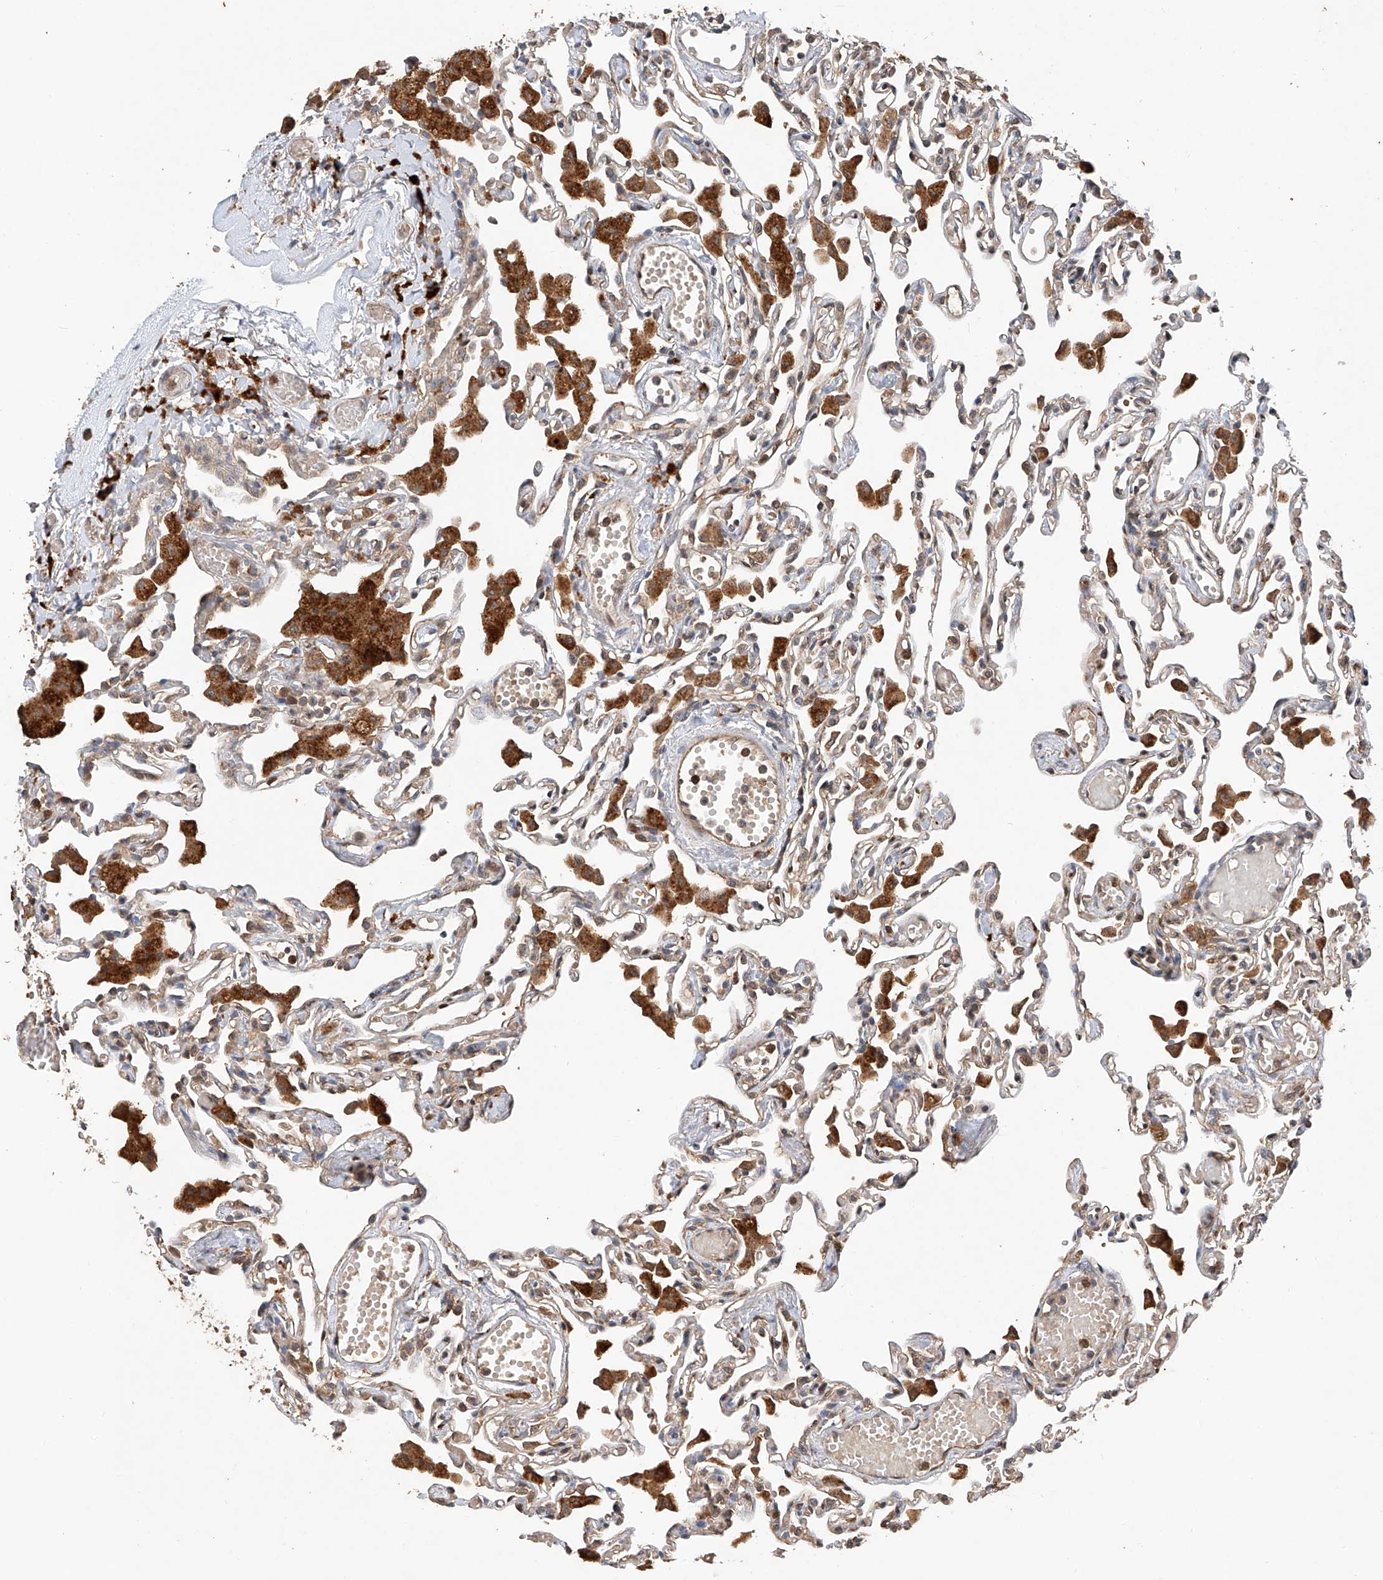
{"staining": {"intensity": "weak", "quantity": ">75%", "location": "cytoplasmic/membranous"}, "tissue": "lung", "cell_type": "Alveolar cells", "image_type": "normal", "snomed": [{"axis": "morphology", "description": "Normal tissue, NOS"}, {"axis": "topography", "description": "Bronchus"}, {"axis": "topography", "description": "Lung"}], "caption": "Immunohistochemical staining of normal human lung displays >75% levels of weak cytoplasmic/membranous protein staining in approximately >75% of alveolar cells. The staining was performed using DAB (3,3'-diaminobenzidine), with brown indicating positive protein expression. Nuclei are stained blue with hematoxylin.", "gene": "RILPL2", "patient": {"sex": "female", "age": 49}}